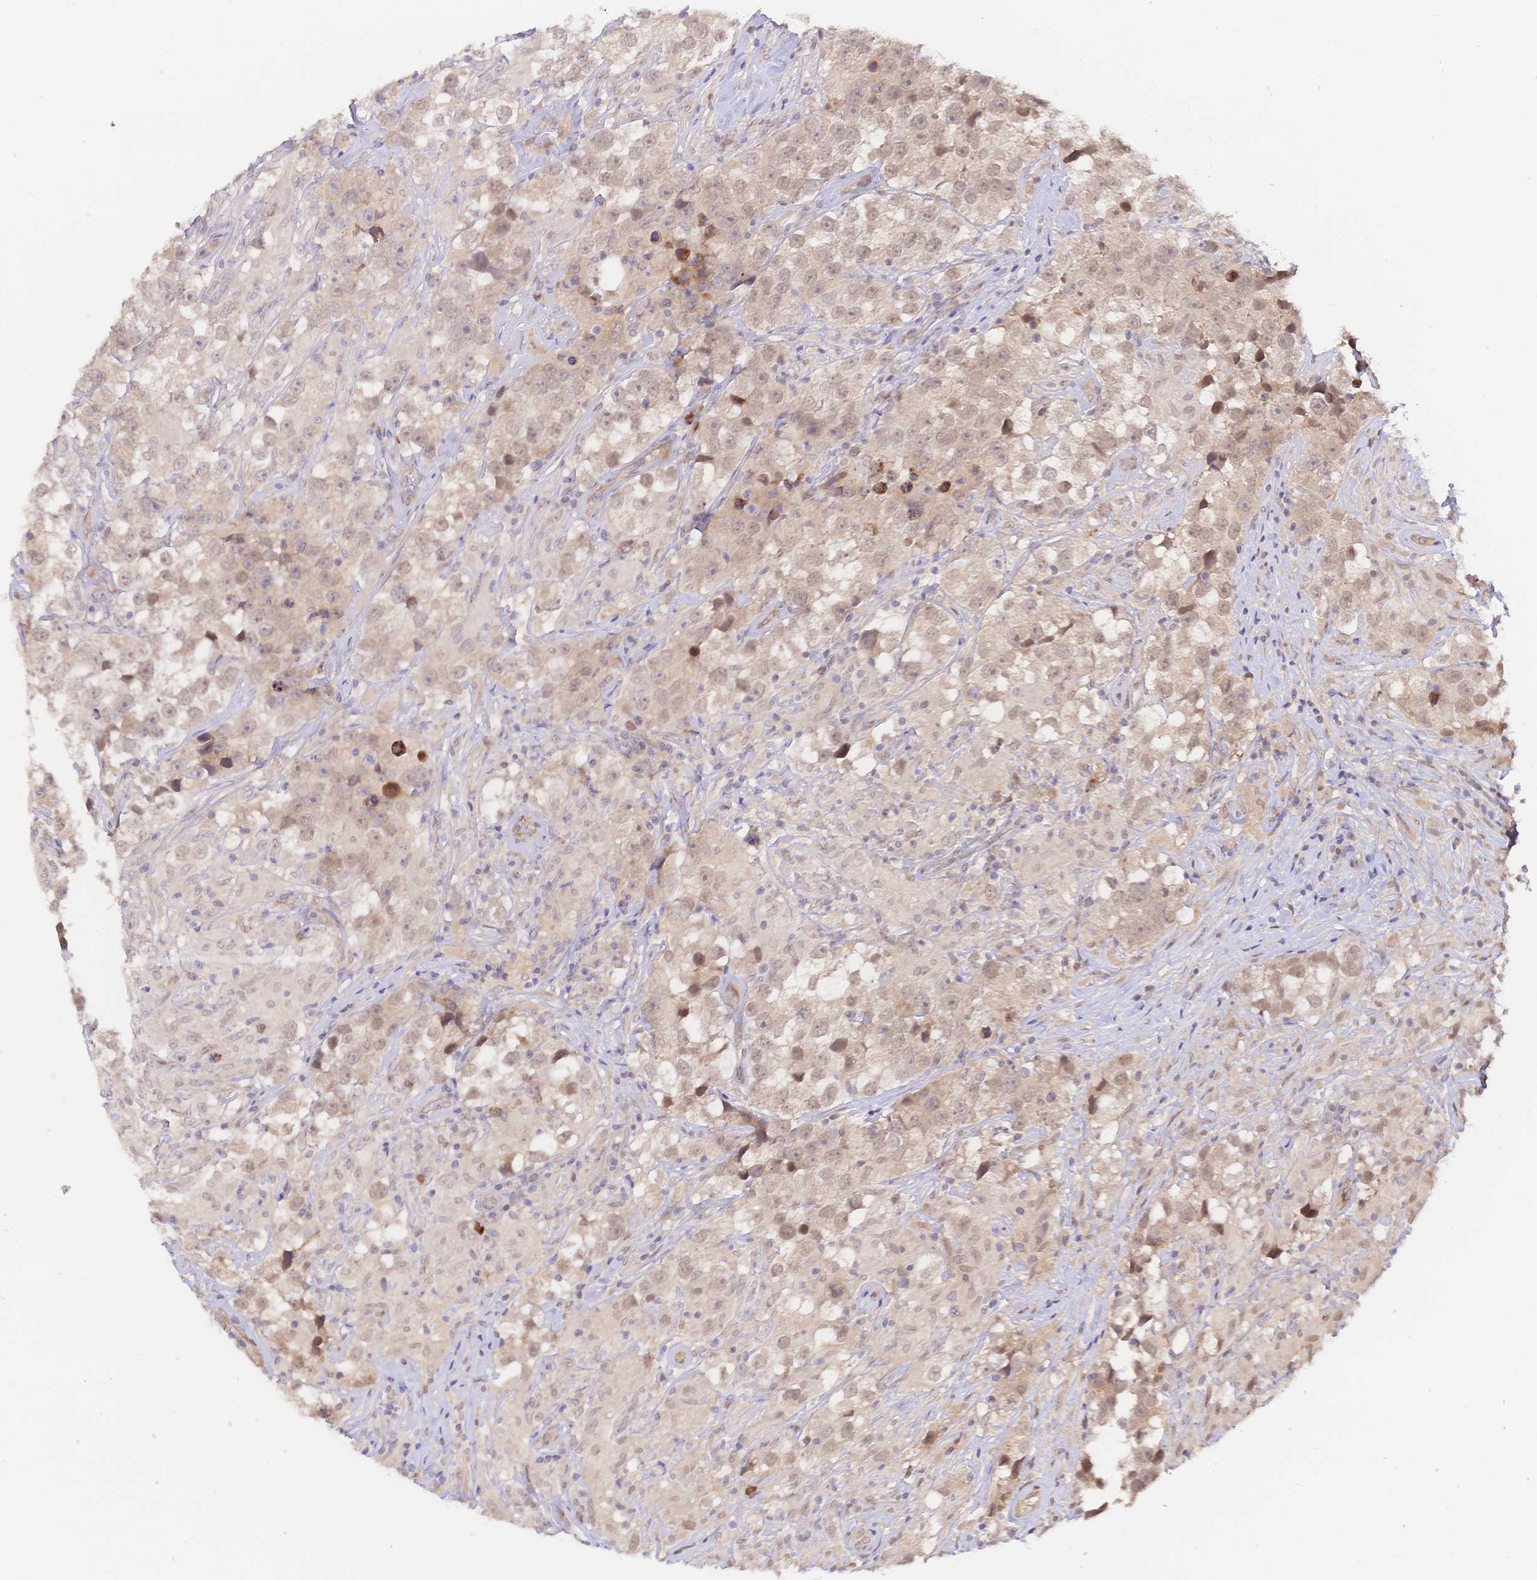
{"staining": {"intensity": "weak", "quantity": ">75%", "location": "nuclear"}, "tissue": "testis cancer", "cell_type": "Tumor cells", "image_type": "cancer", "snomed": [{"axis": "morphology", "description": "Seminoma, NOS"}, {"axis": "topography", "description": "Testis"}], "caption": "Weak nuclear positivity is appreciated in approximately >75% of tumor cells in testis cancer.", "gene": "LMO4", "patient": {"sex": "male", "age": 46}}